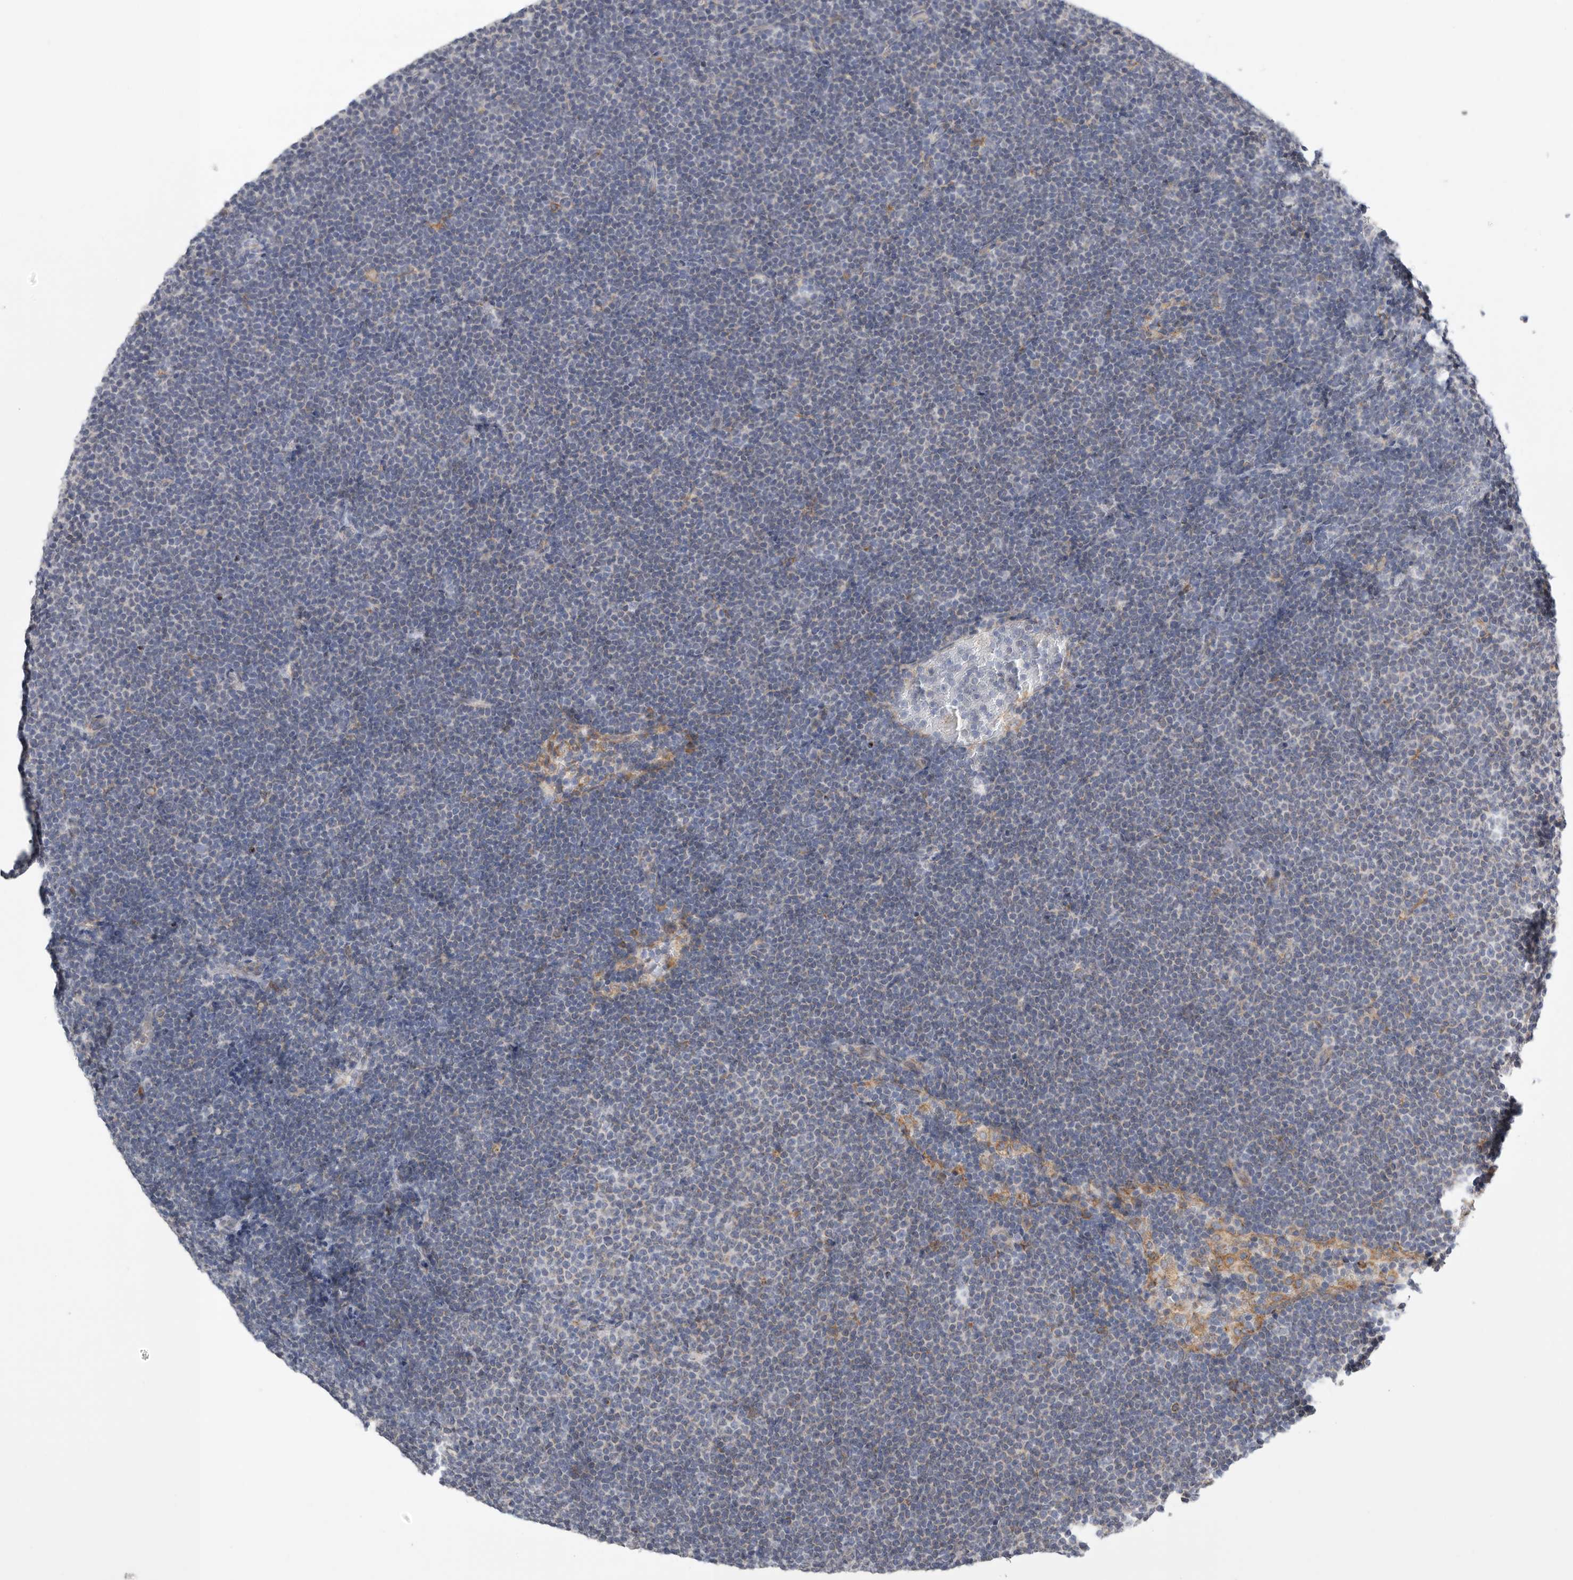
{"staining": {"intensity": "negative", "quantity": "none", "location": "none"}, "tissue": "lymphoma", "cell_type": "Tumor cells", "image_type": "cancer", "snomed": [{"axis": "morphology", "description": "Malignant lymphoma, non-Hodgkin's type, Low grade"}, {"axis": "topography", "description": "Lymph node"}], "caption": "A histopathology image of malignant lymphoma, non-Hodgkin's type (low-grade) stained for a protein exhibits no brown staining in tumor cells.", "gene": "GANAB", "patient": {"sex": "female", "age": 53}}